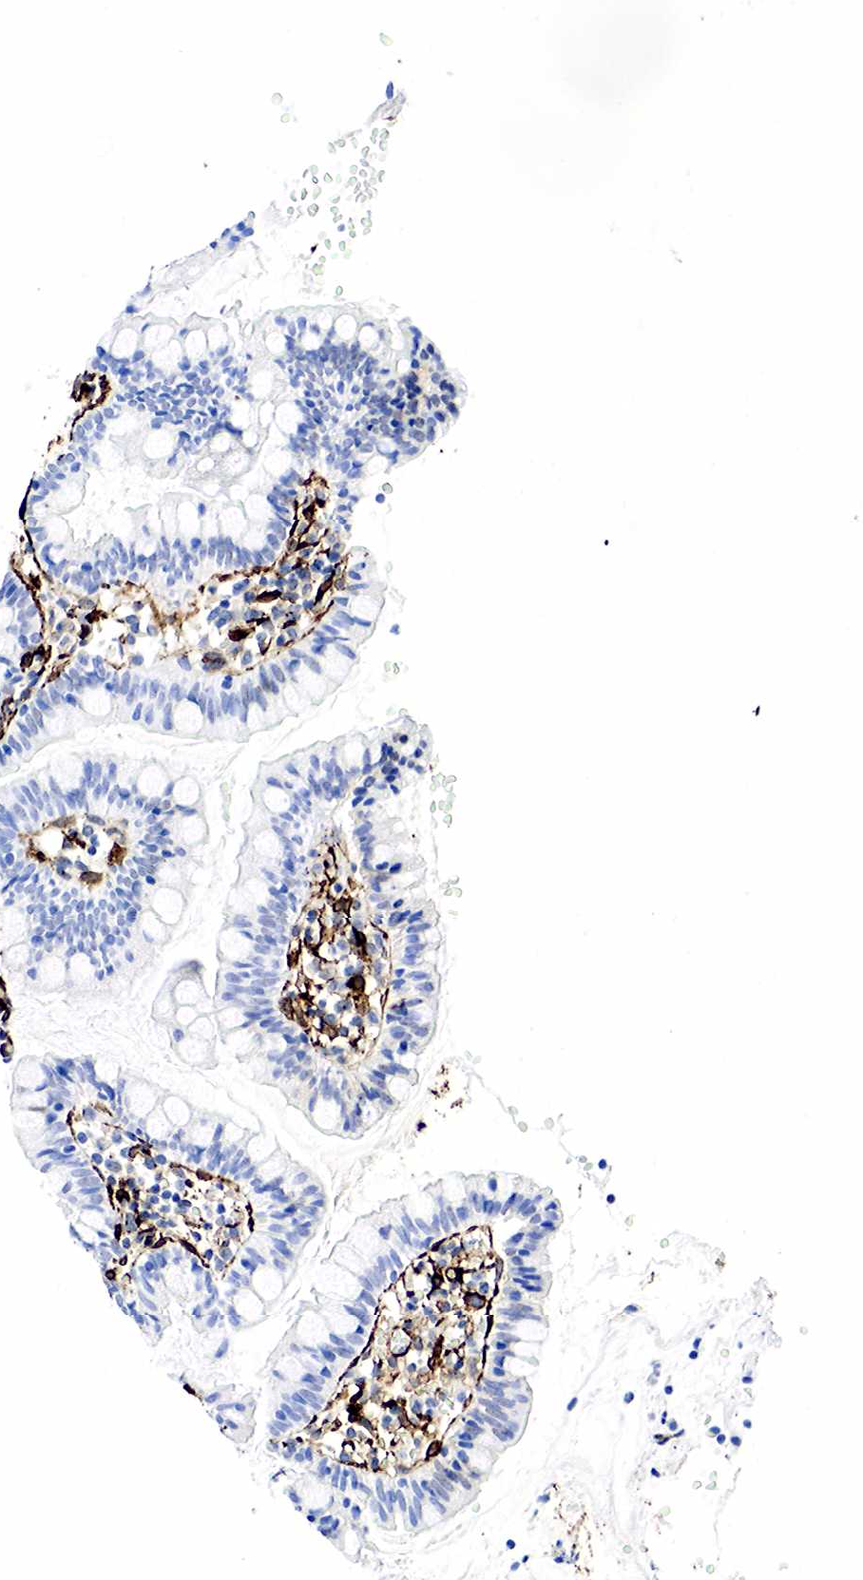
{"staining": {"intensity": "negative", "quantity": "none", "location": "none"}, "tissue": "small intestine", "cell_type": "Glandular cells", "image_type": "normal", "snomed": [{"axis": "morphology", "description": "Normal tissue, NOS"}, {"axis": "topography", "description": "Small intestine"}], "caption": "Unremarkable small intestine was stained to show a protein in brown. There is no significant positivity in glandular cells. (DAB IHC, high magnification).", "gene": "ACTA2", "patient": {"sex": "male", "age": 1}}